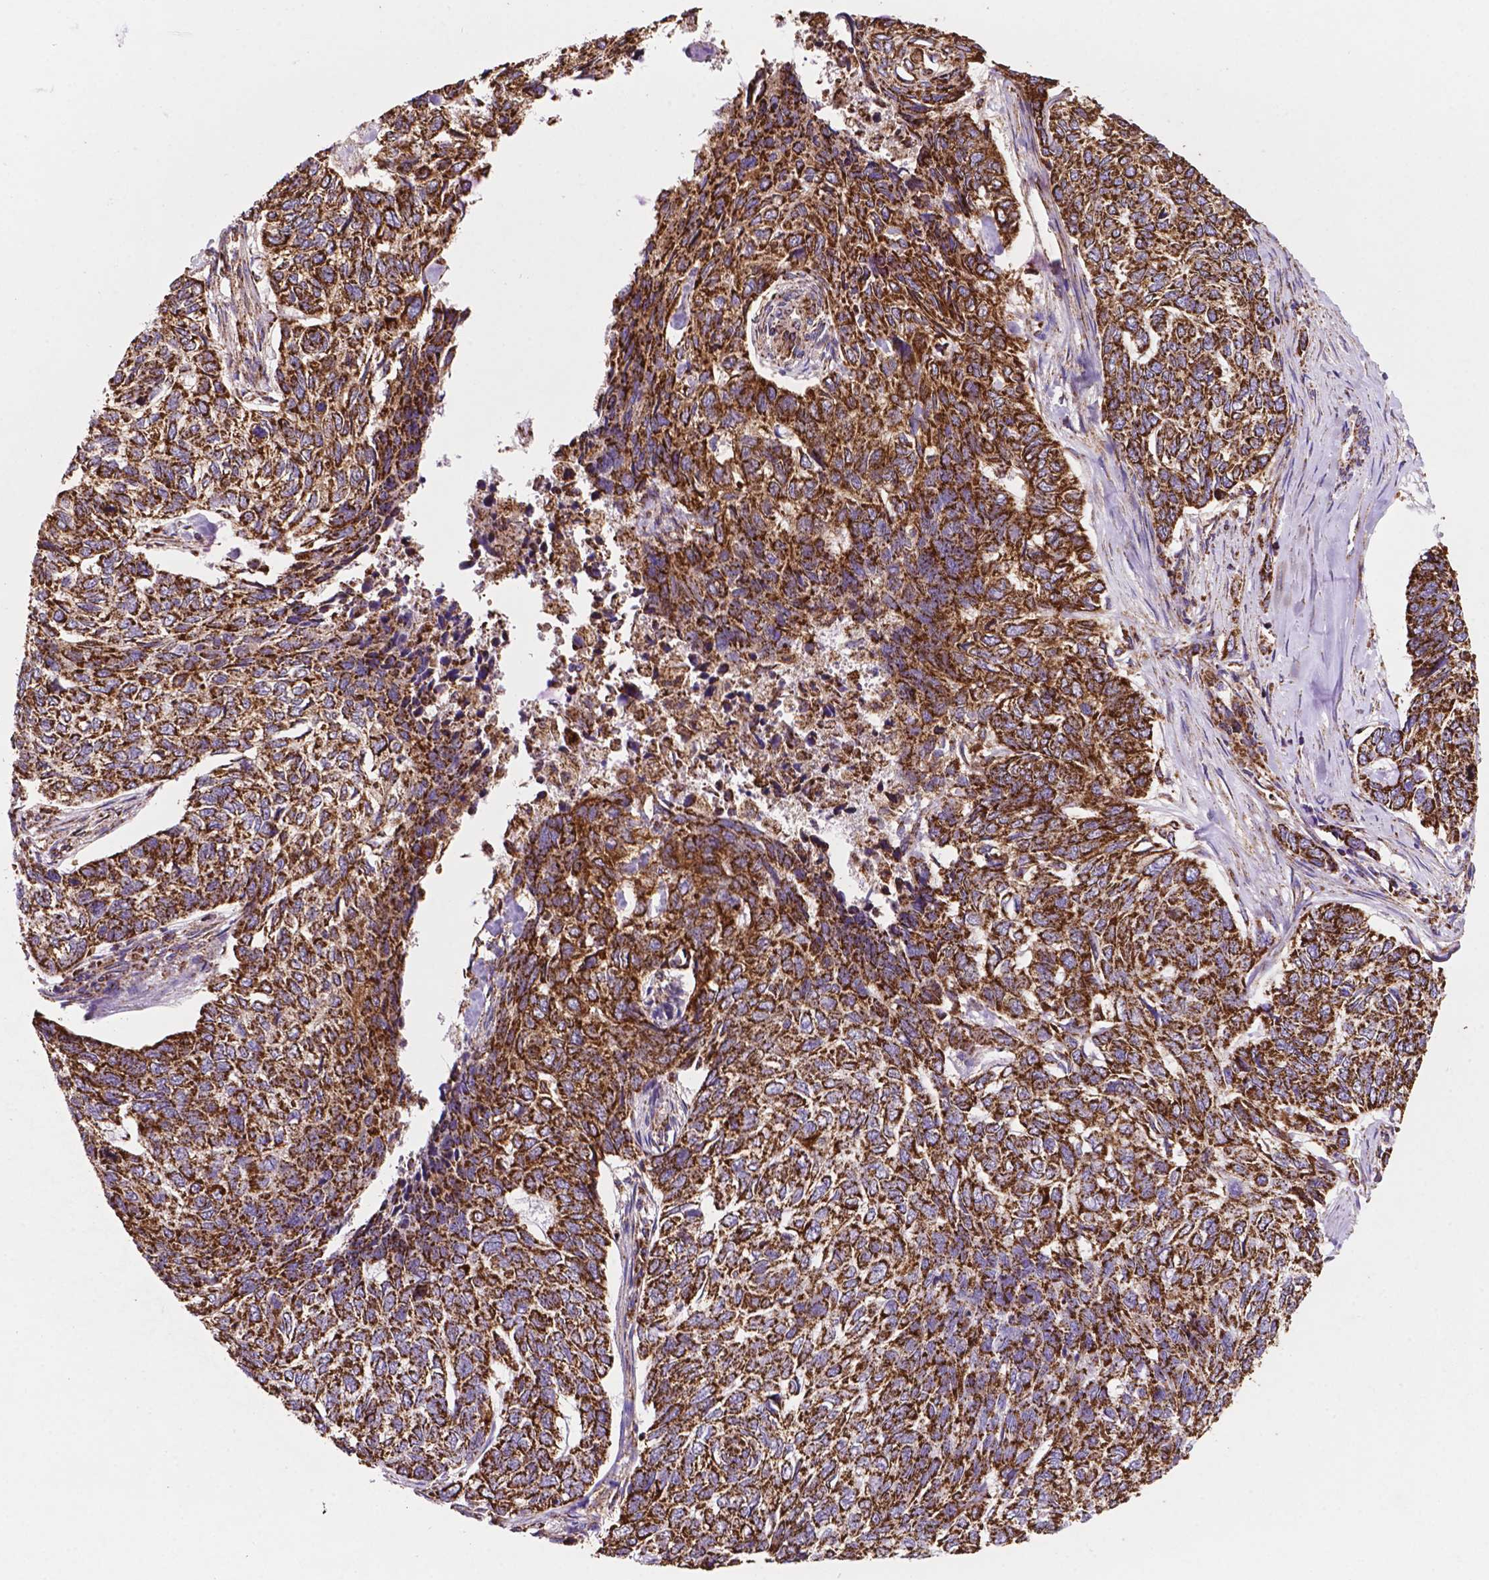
{"staining": {"intensity": "strong", "quantity": ">75%", "location": "cytoplasmic/membranous"}, "tissue": "skin cancer", "cell_type": "Tumor cells", "image_type": "cancer", "snomed": [{"axis": "morphology", "description": "Basal cell carcinoma"}, {"axis": "topography", "description": "Skin"}], "caption": "A high-resolution photomicrograph shows immunohistochemistry (IHC) staining of basal cell carcinoma (skin), which reveals strong cytoplasmic/membranous expression in approximately >75% of tumor cells.", "gene": "HSPD1", "patient": {"sex": "female", "age": 65}}